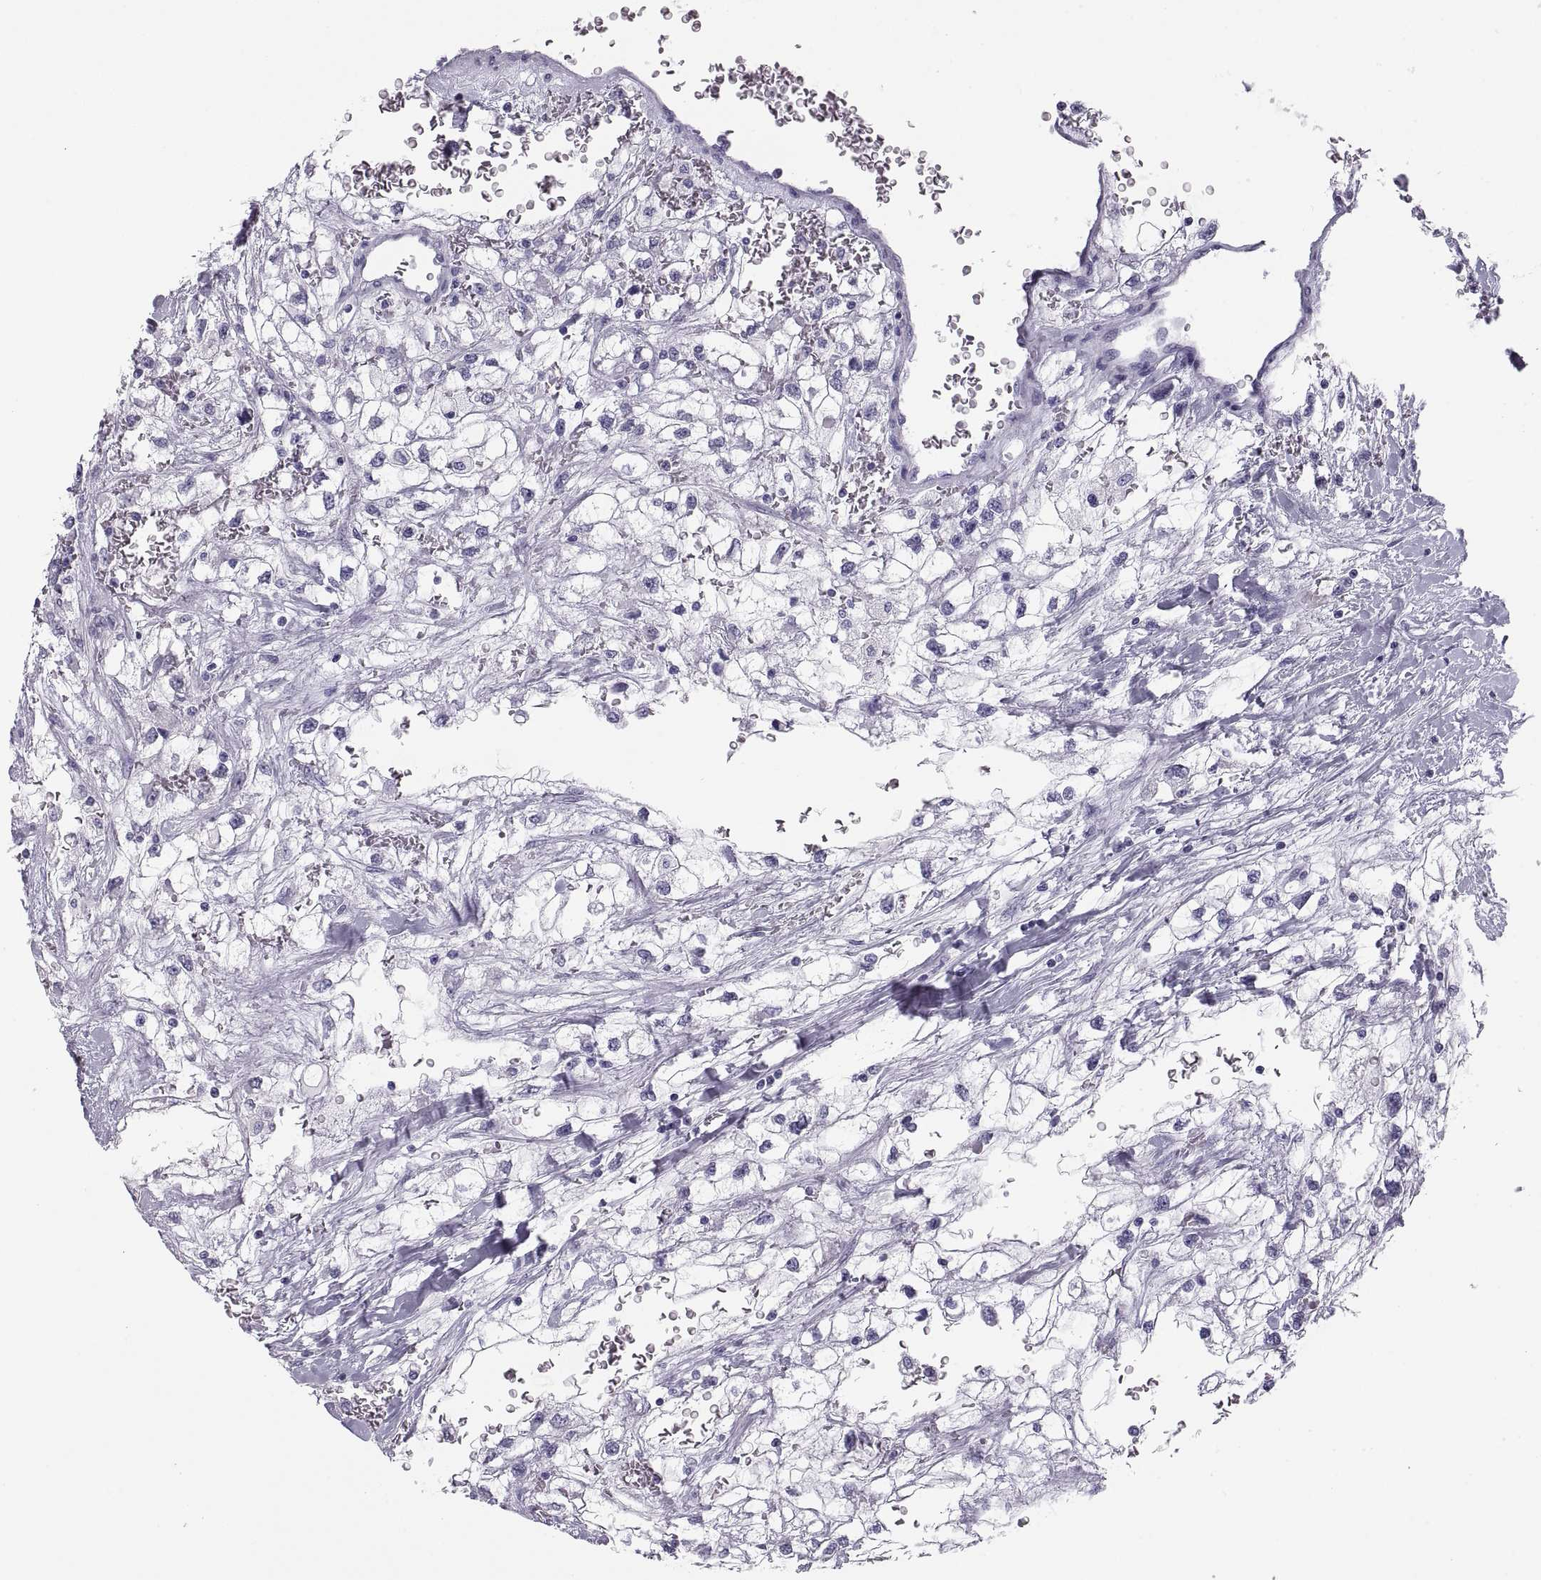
{"staining": {"intensity": "negative", "quantity": "none", "location": "none"}, "tissue": "renal cancer", "cell_type": "Tumor cells", "image_type": "cancer", "snomed": [{"axis": "morphology", "description": "Adenocarcinoma, NOS"}, {"axis": "topography", "description": "Kidney"}], "caption": "Adenocarcinoma (renal) was stained to show a protein in brown. There is no significant expression in tumor cells.", "gene": "PAX2", "patient": {"sex": "male", "age": 59}}